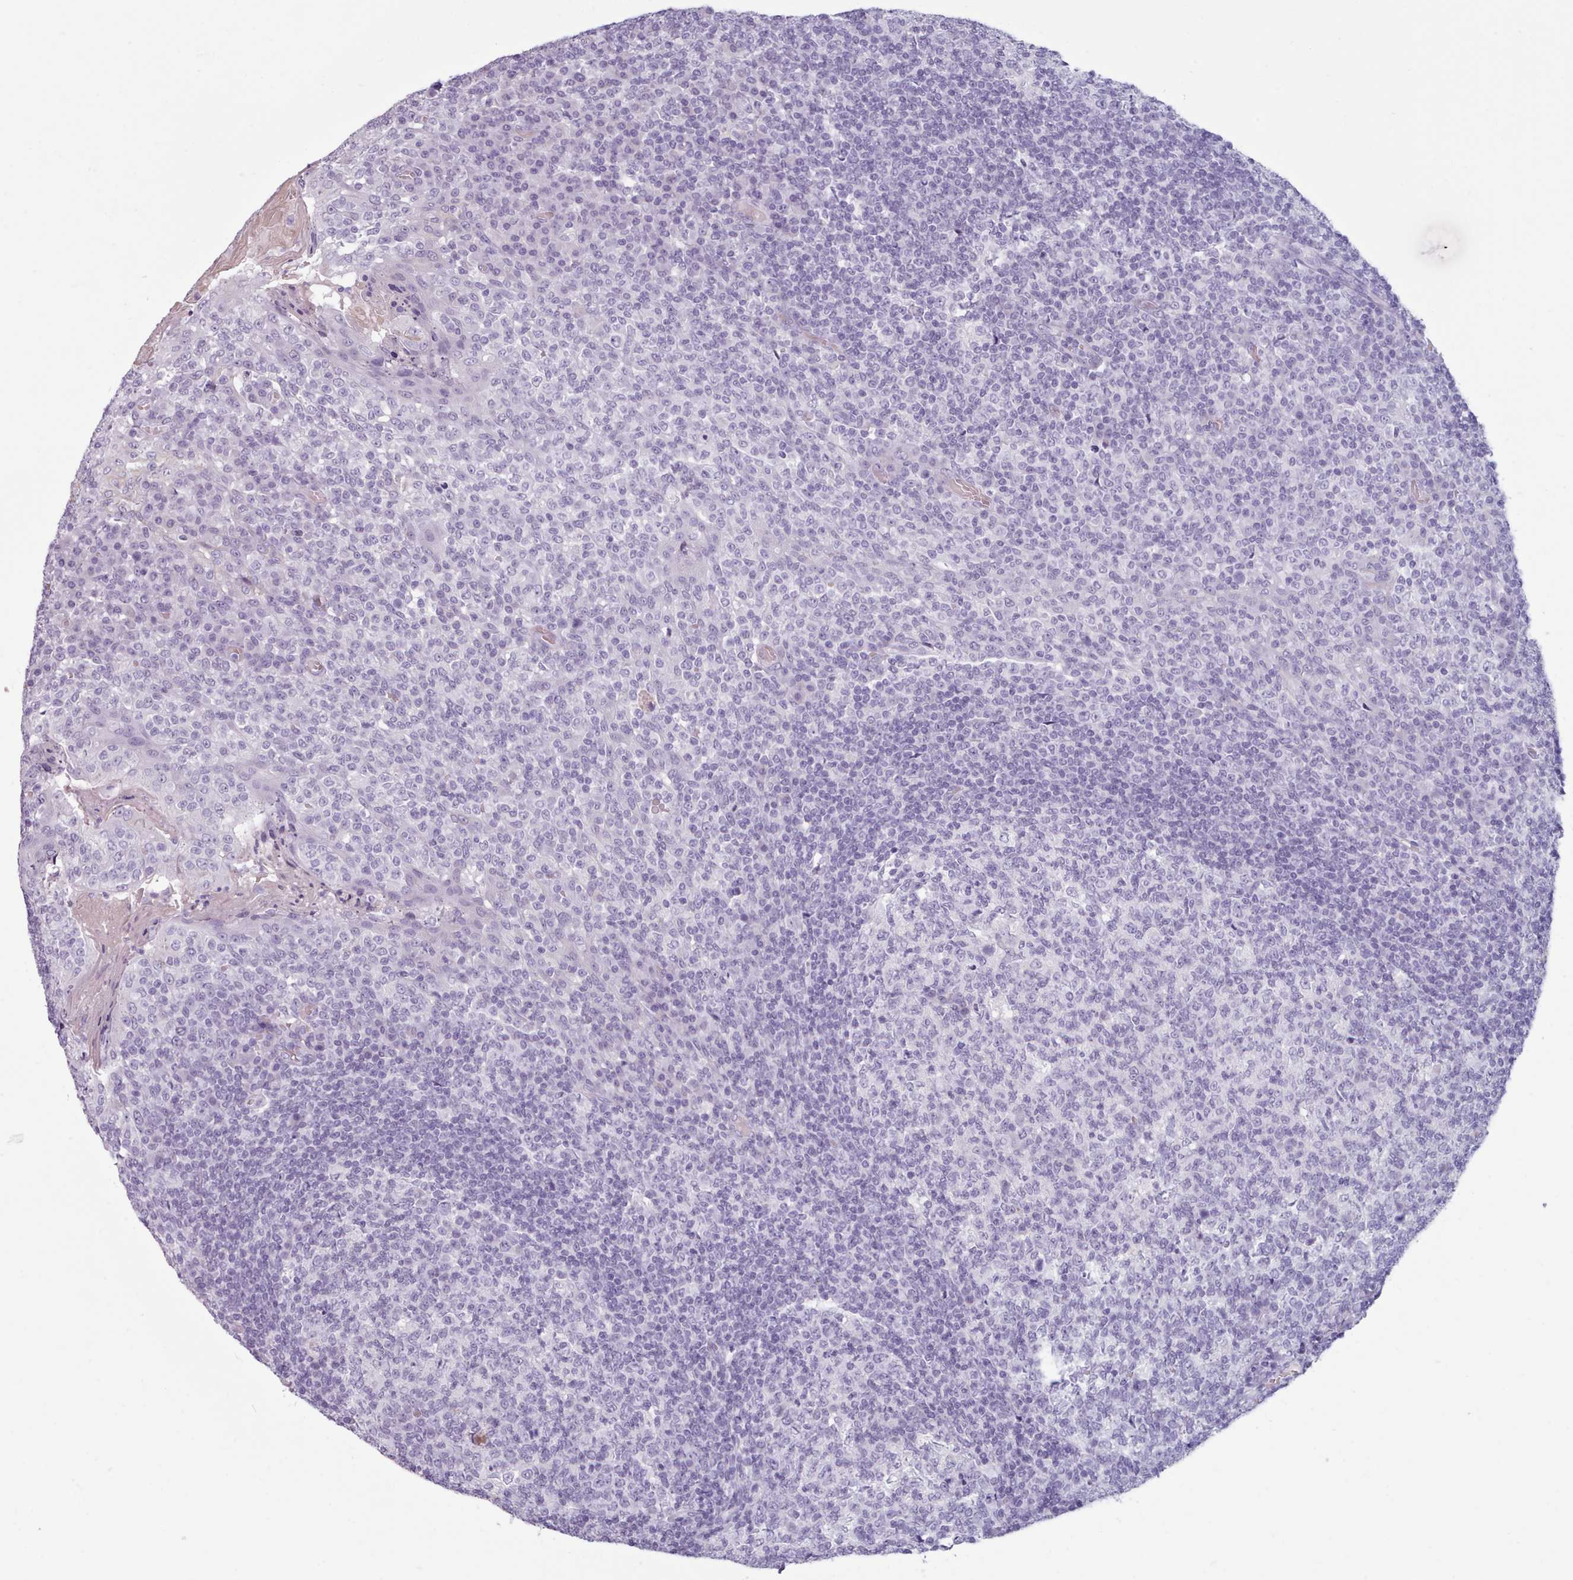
{"staining": {"intensity": "negative", "quantity": "none", "location": "none"}, "tissue": "tonsil", "cell_type": "Germinal center cells", "image_type": "normal", "snomed": [{"axis": "morphology", "description": "Normal tissue, NOS"}, {"axis": "topography", "description": "Tonsil"}], "caption": "Immunohistochemistry (IHC) photomicrograph of unremarkable tonsil: human tonsil stained with DAB displays no significant protein expression in germinal center cells.", "gene": "ZNF43", "patient": {"sex": "female", "age": 19}}